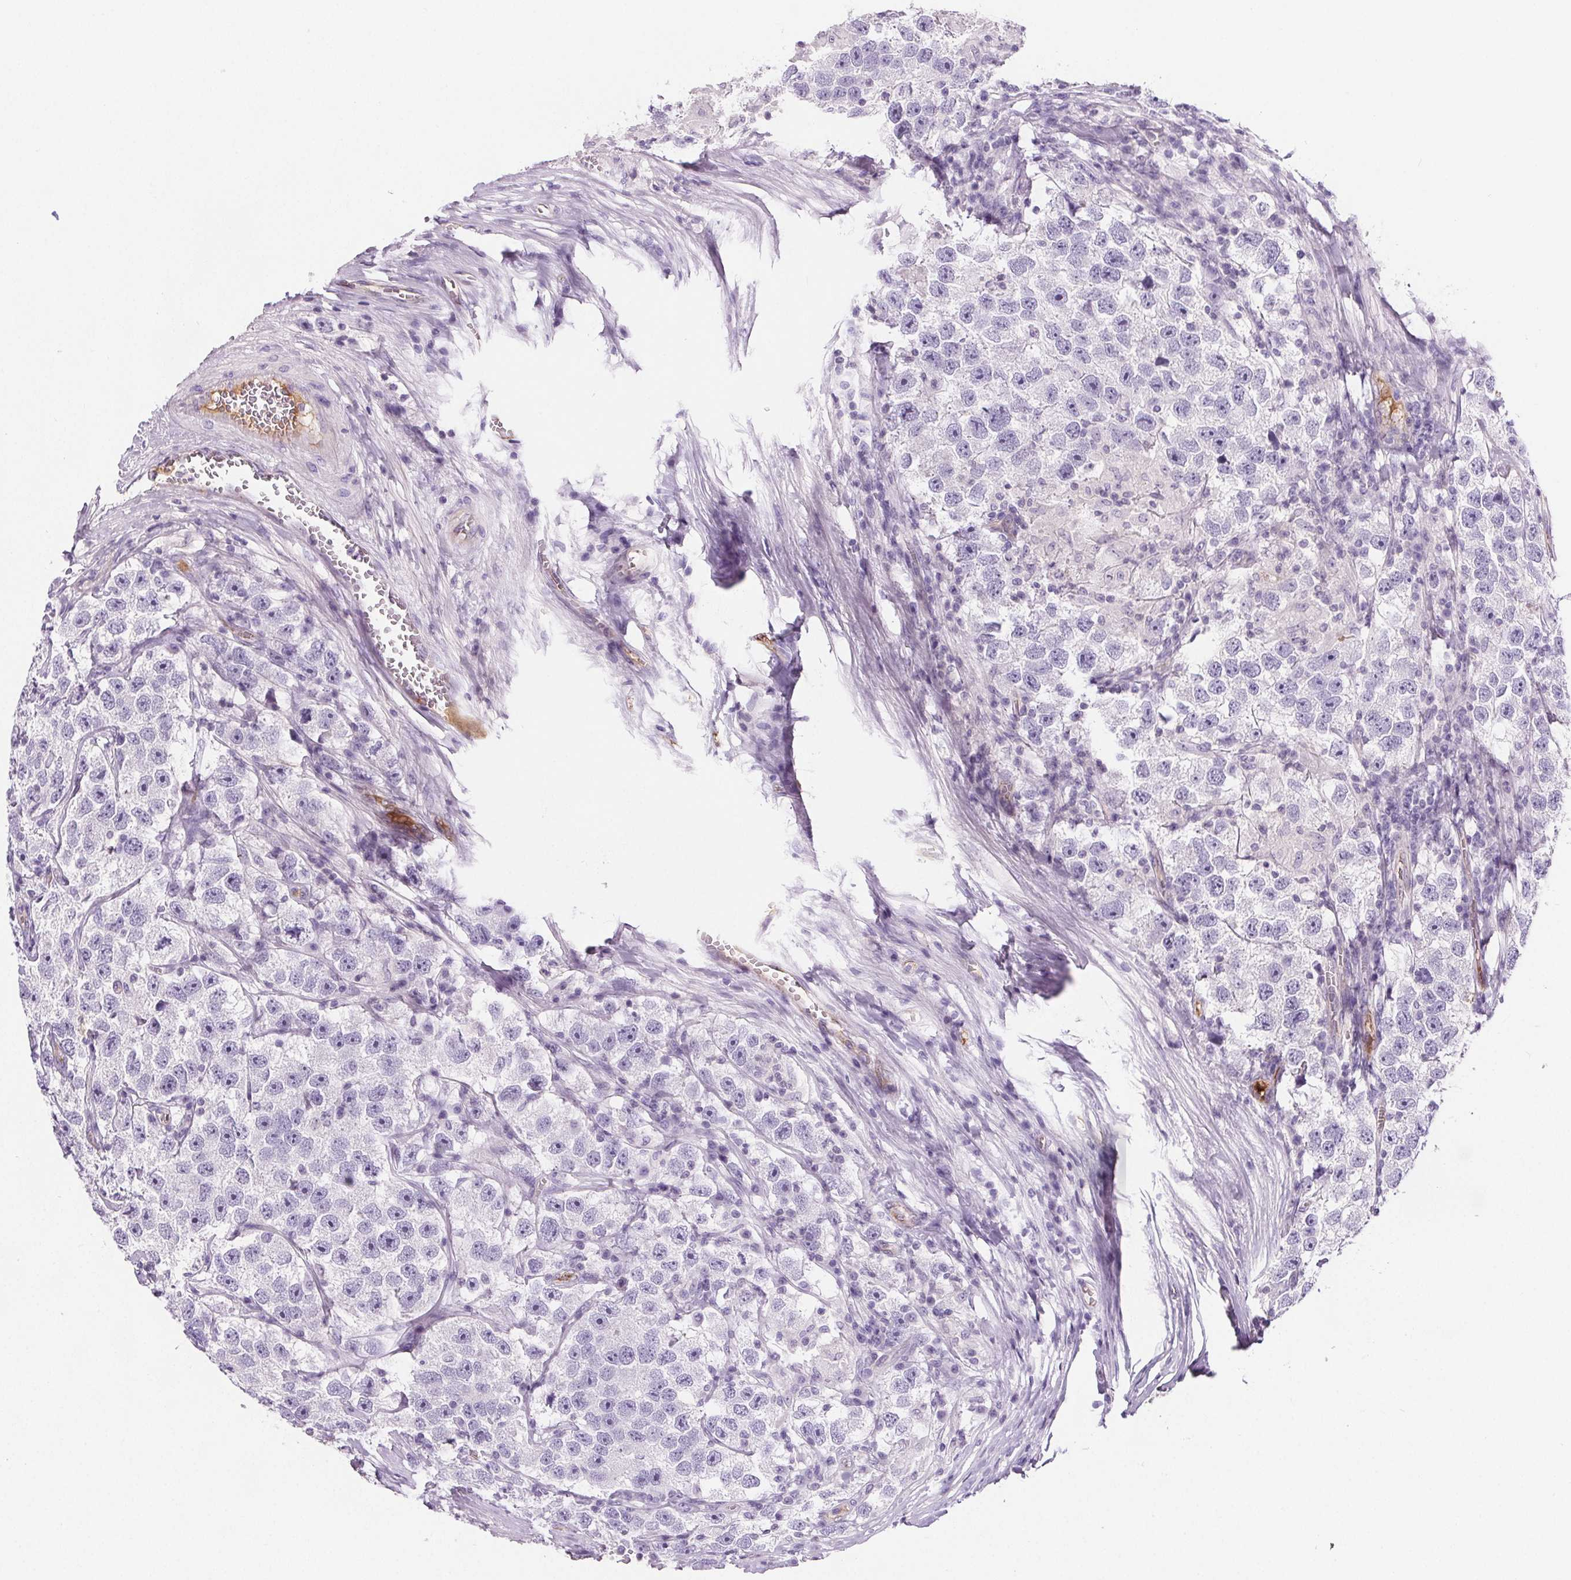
{"staining": {"intensity": "negative", "quantity": "none", "location": "none"}, "tissue": "testis cancer", "cell_type": "Tumor cells", "image_type": "cancer", "snomed": [{"axis": "morphology", "description": "Seminoma, NOS"}, {"axis": "topography", "description": "Testis"}], "caption": "Micrograph shows no protein expression in tumor cells of testis cancer tissue.", "gene": "CD5L", "patient": {"sex": "male", "age": 26}}